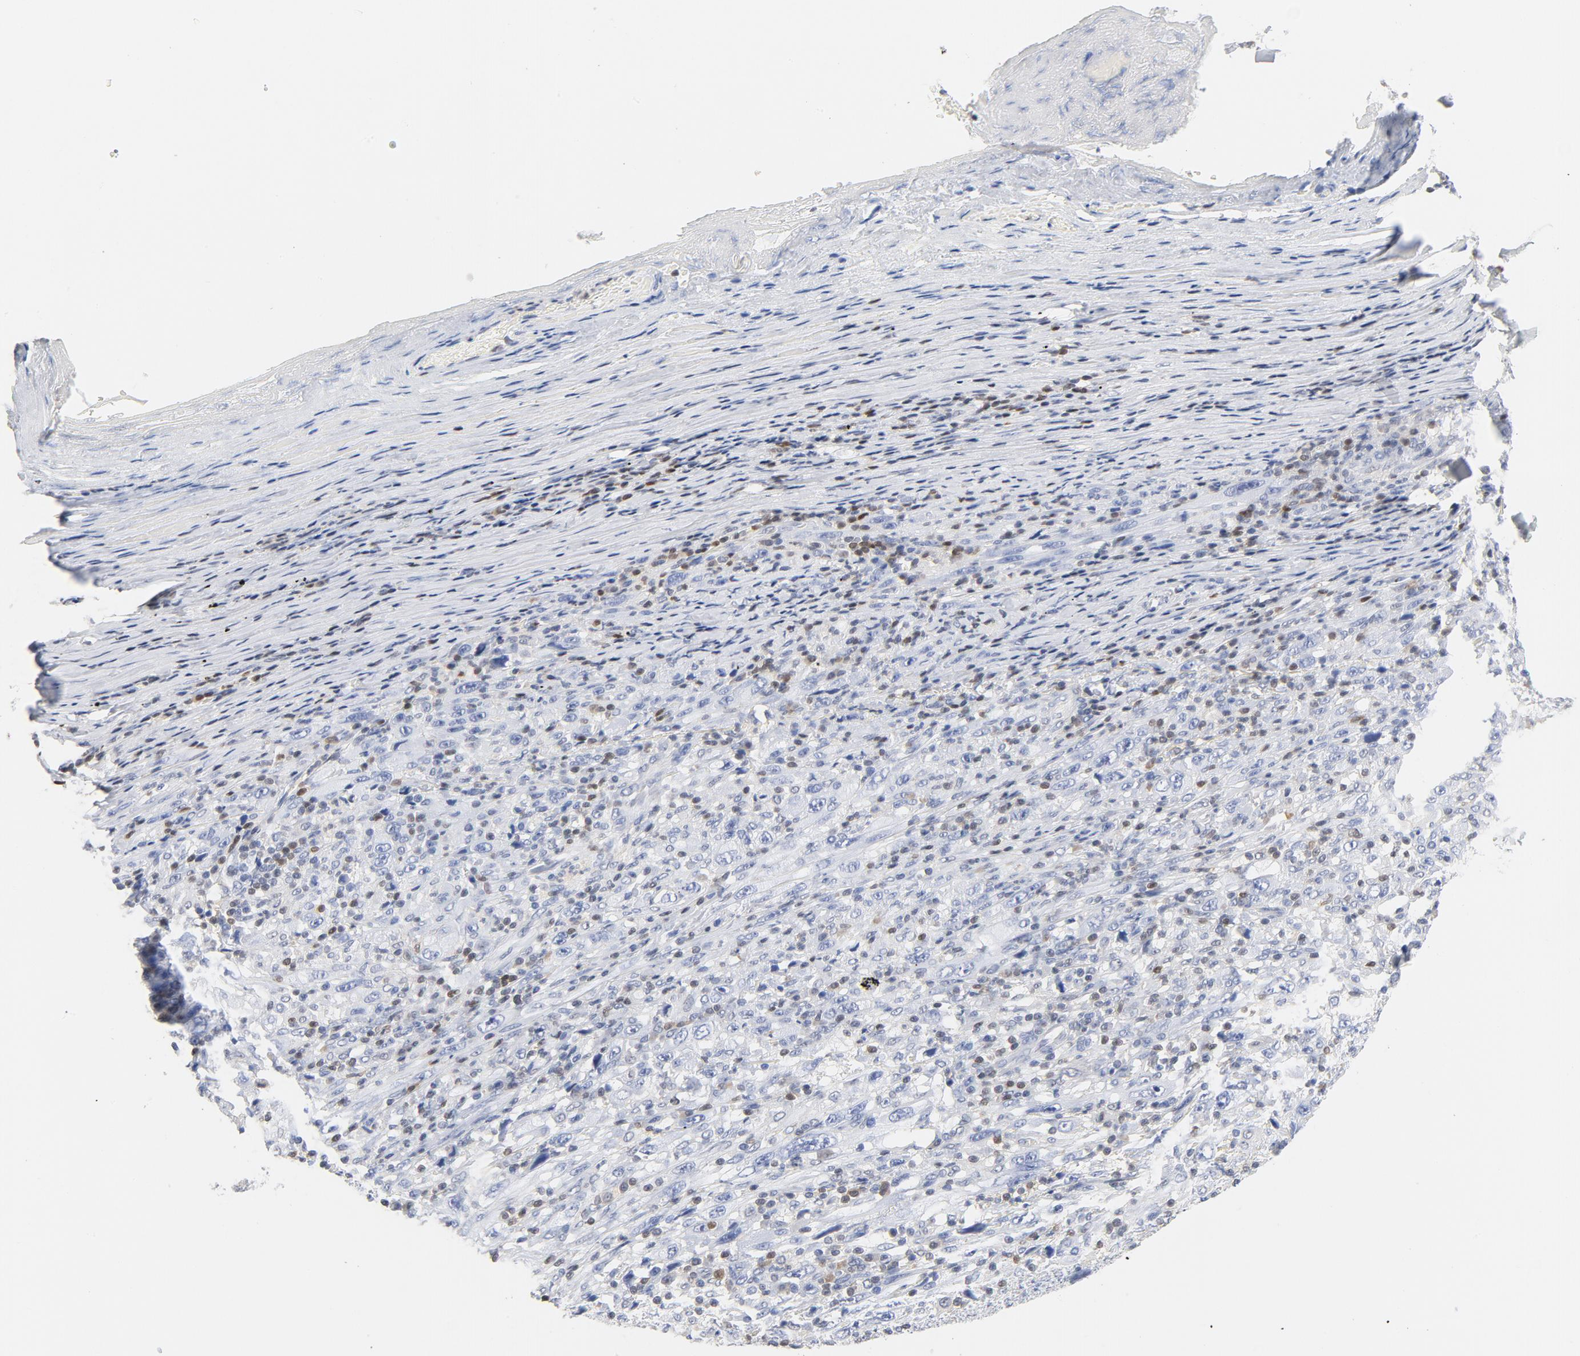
{"staining": {"intensity": "weak", "quantity": "<25%", "location": "nuclear"}, "tissue": "melanoma", "cell_type": "Tumor cells", "image_type": "cancer", "snomed": [{"axis": "morphology", "description": "Malignant melanoma, Metastatic site"}, {"axis": "topography", "description": "Skin"}], "caption": "Tumor cells show no significant protein expression in melanoma.", "gene": "CDKN1B", "patient": {"sex": "female", "age": 56}}